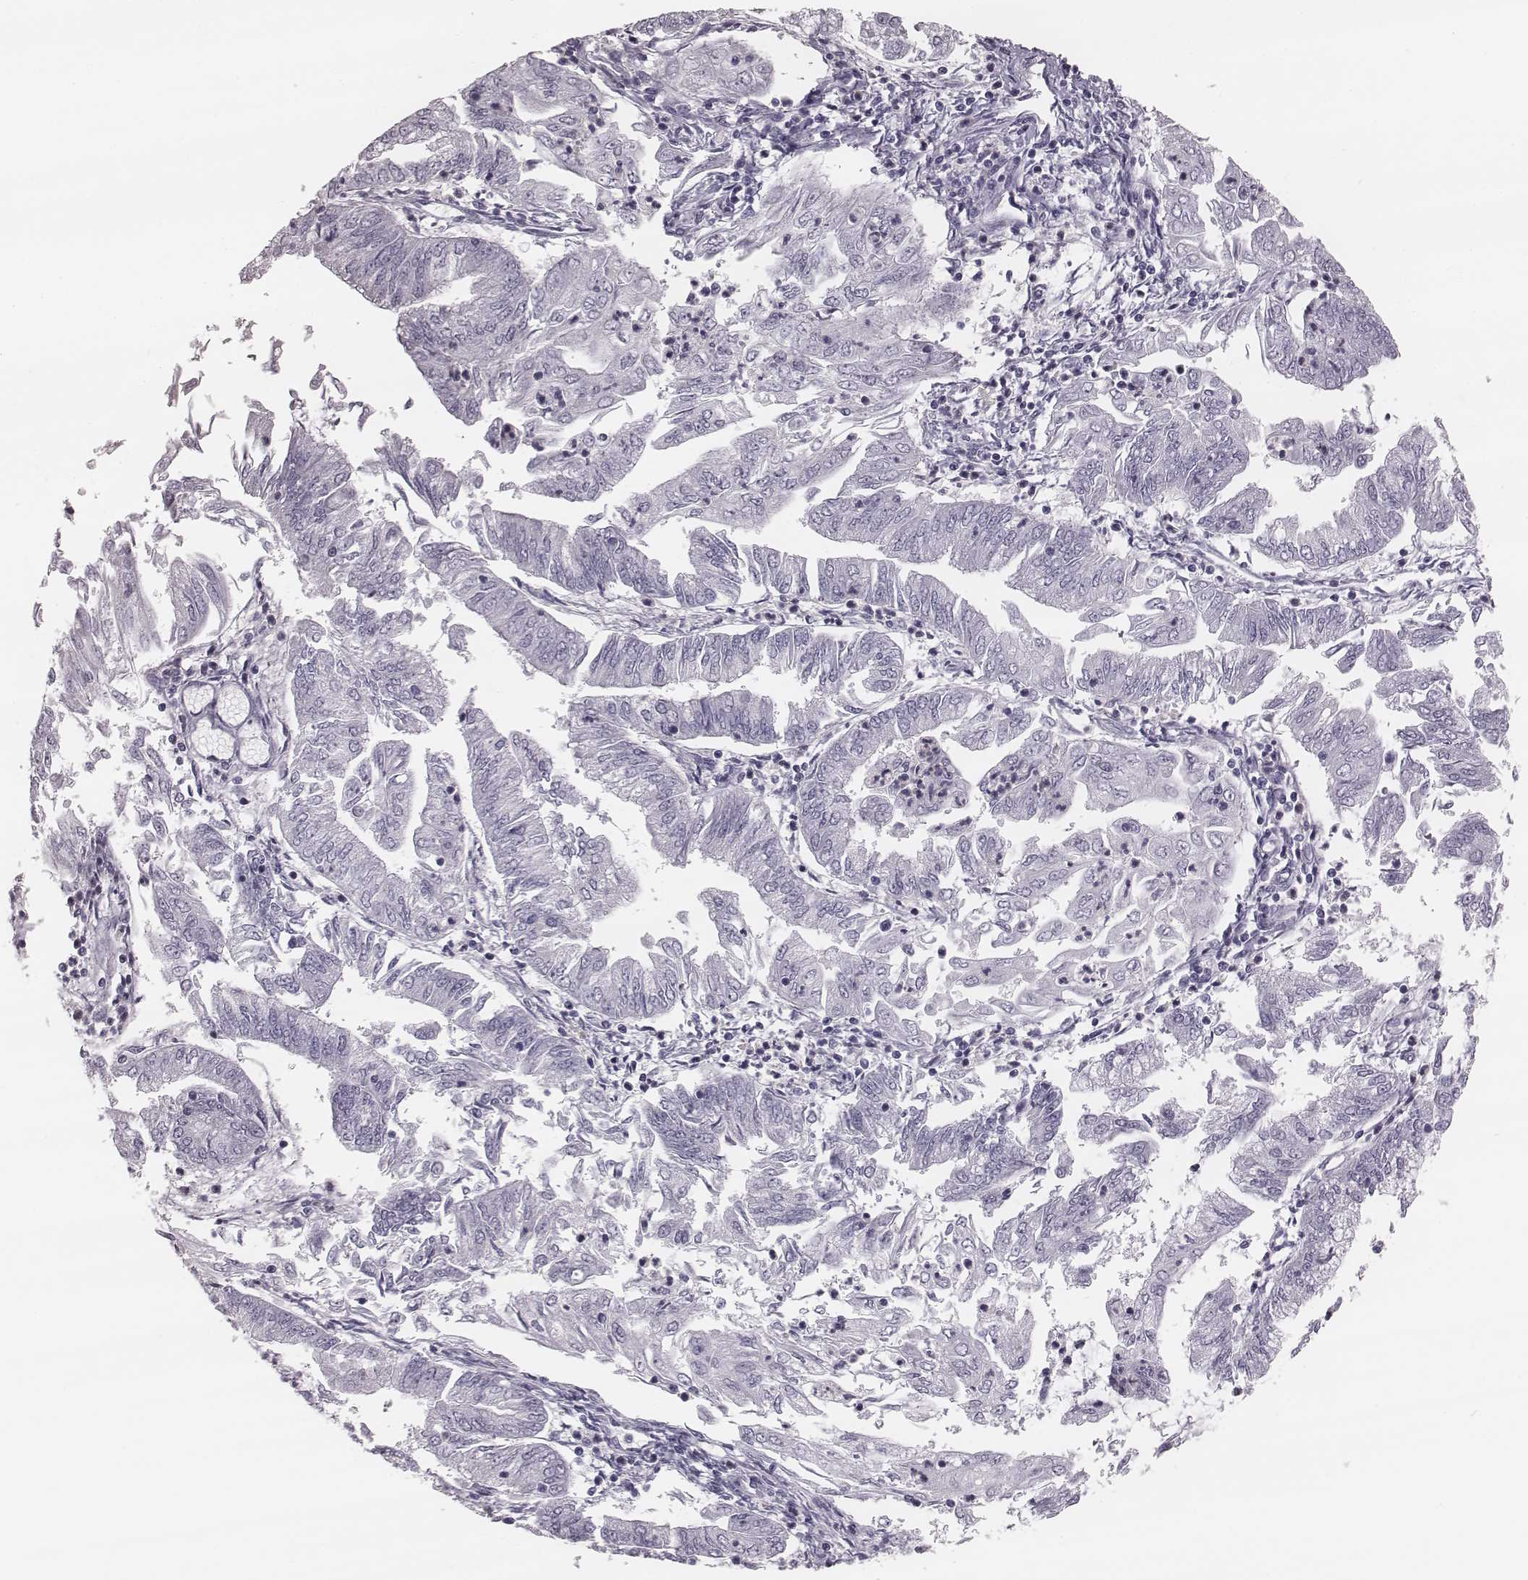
{"staining": {"intensity": "negative", "quantity": "none", "location": "none"}, "tissue": "endometrial cancer", "cell_type": "Tumor cells", "image_type": "cancer", "snomed": [{"axis": "morphology", "description": "Adenocarcinoma, NOS"}, {"axis": "topography", "description": "Endometrium"}], "caption": "Image shows no protein expression in tumor cells of endometrial cancer tissue.", "gene": "KRT74", "patient": {"sex": "female", "age": 55}}